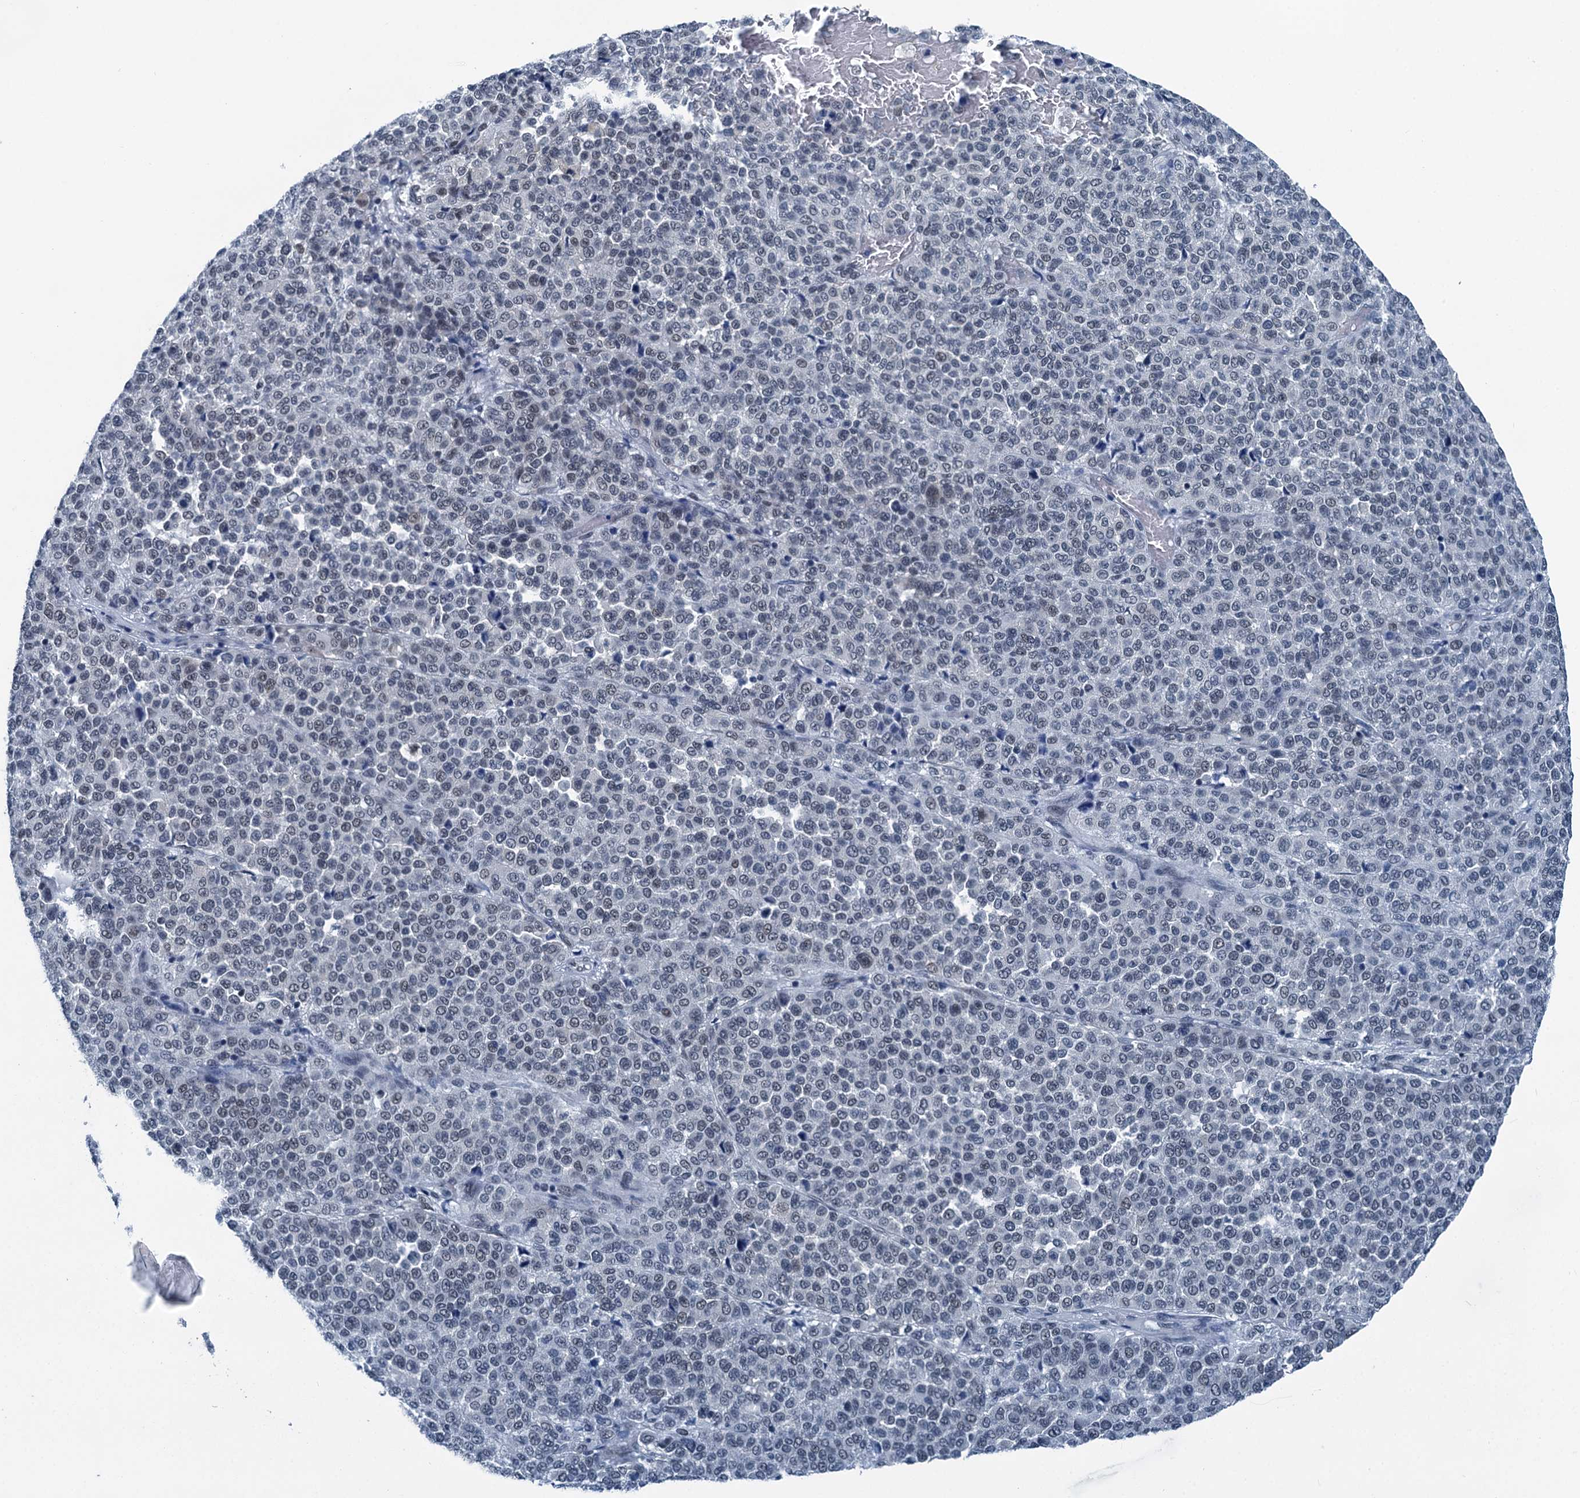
{"staining": {"intensity": "negative", "quantity": "none", "location": "none"}, "tissue": "melanoma", "cell_type": "Tumor cells", "image_type": "cancer", "snomed": [{"axis": "morphology", "description": "Malignant melanoma, Metastatic site"}, {"axis": "topography", "description": "Pancreas"}], "caption": "Tumor cells are negative for brown protein staining in melanoma.", "gene": "TRPT1", "patient": {"sex": "female", "age": 30}}